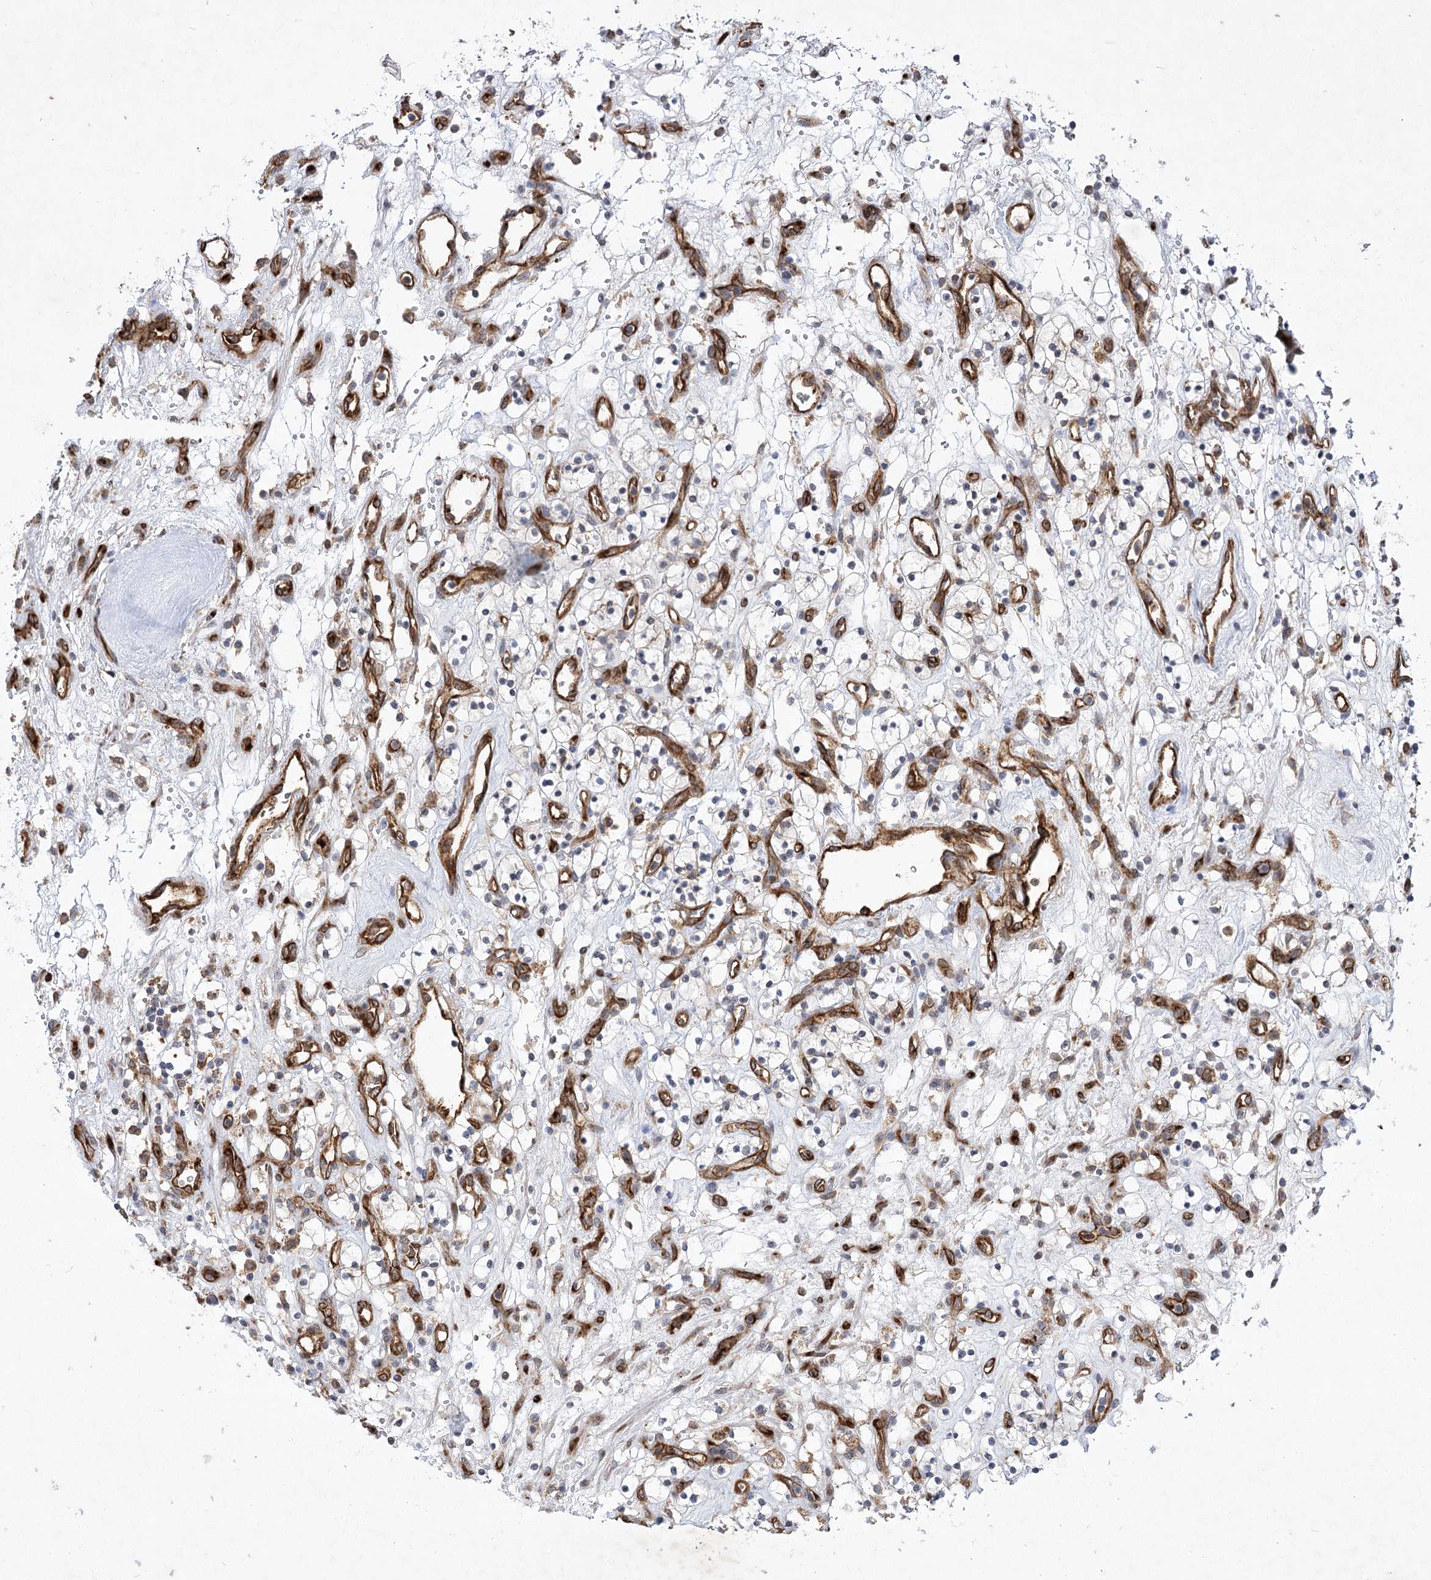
{"staining": {"intensity": "negative", "quantity": "none", "location": "none"}, "tissue": "renal cancer", "cell_type": "Tumor cells", "image_type": "cancer", "snomed": [{"axis": "morphology", "description": "Adenocarcinoma, NOS"}, {"axis": "topography", "description": "Kidney"}], "caption": "Immunohistochemical staining of renal cancer displays no significant staining in tumor cells. (DAB (3,3'-diaminobenzidine) immunohistochemistry with hematoxylin counter stain).", "gene": "ARHGAP31", "patient": {"sex": "female", "age": 57}}